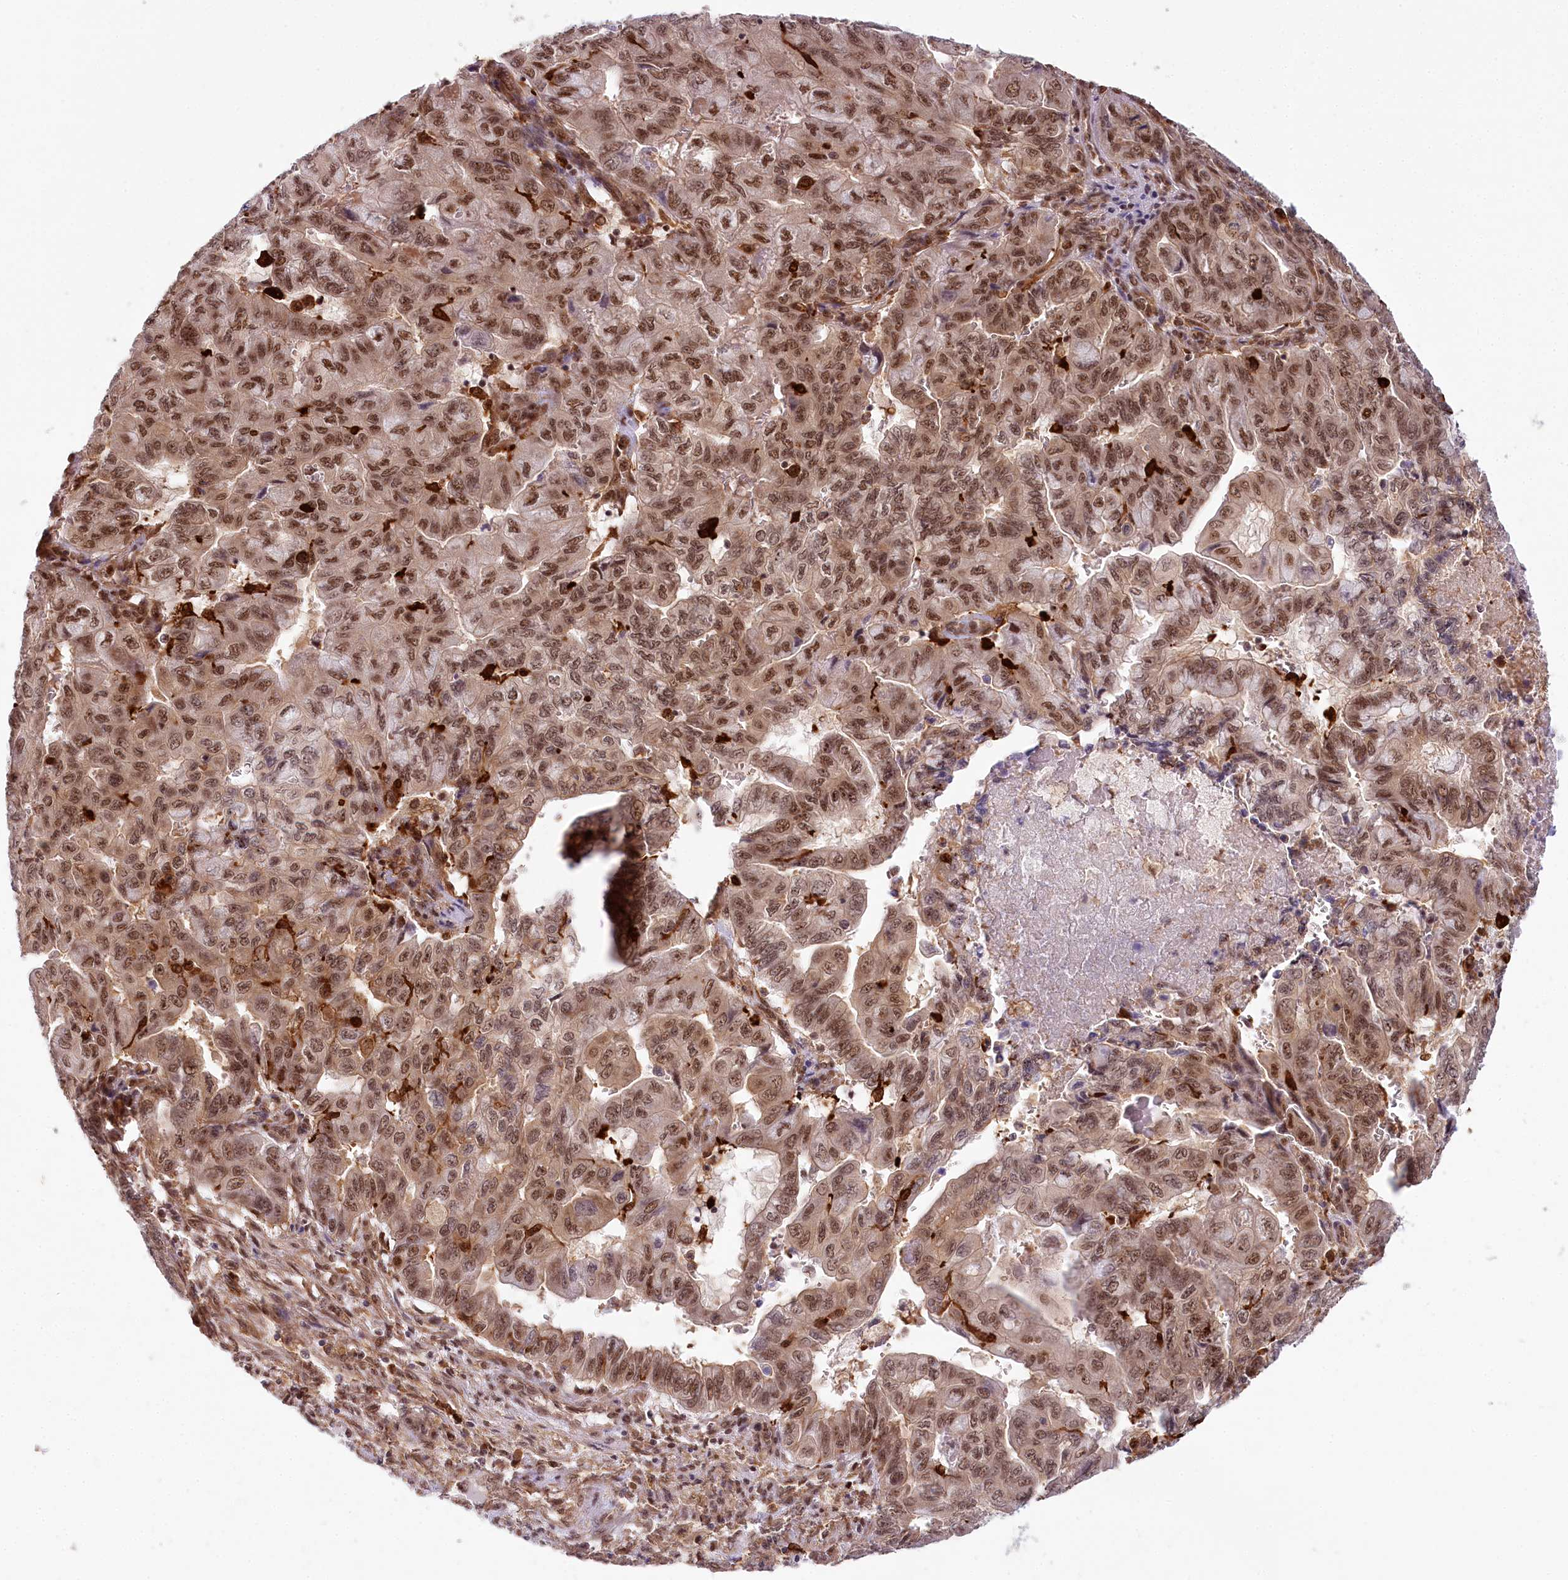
{"staining": {"intensity": "moderate", "quantity": ">75%", "location": "nuclear"}, "tissue": "pancreatic cancer", "cell_type": "Tumor cells", "image_type": "cancer", "snomed": [{"axis": "morphology", "description": "Adenocarcinoma, NOS"}, {"axis": "topography", "description": "Pancreas"}], "caption": "Protein expression analysis of human pancreatic cancer reveals moderate nuclear expression in approximately >75% of tumor cells.", "gene": "TUBGCP2", "patient": {"sex": "male", "age": 51}}